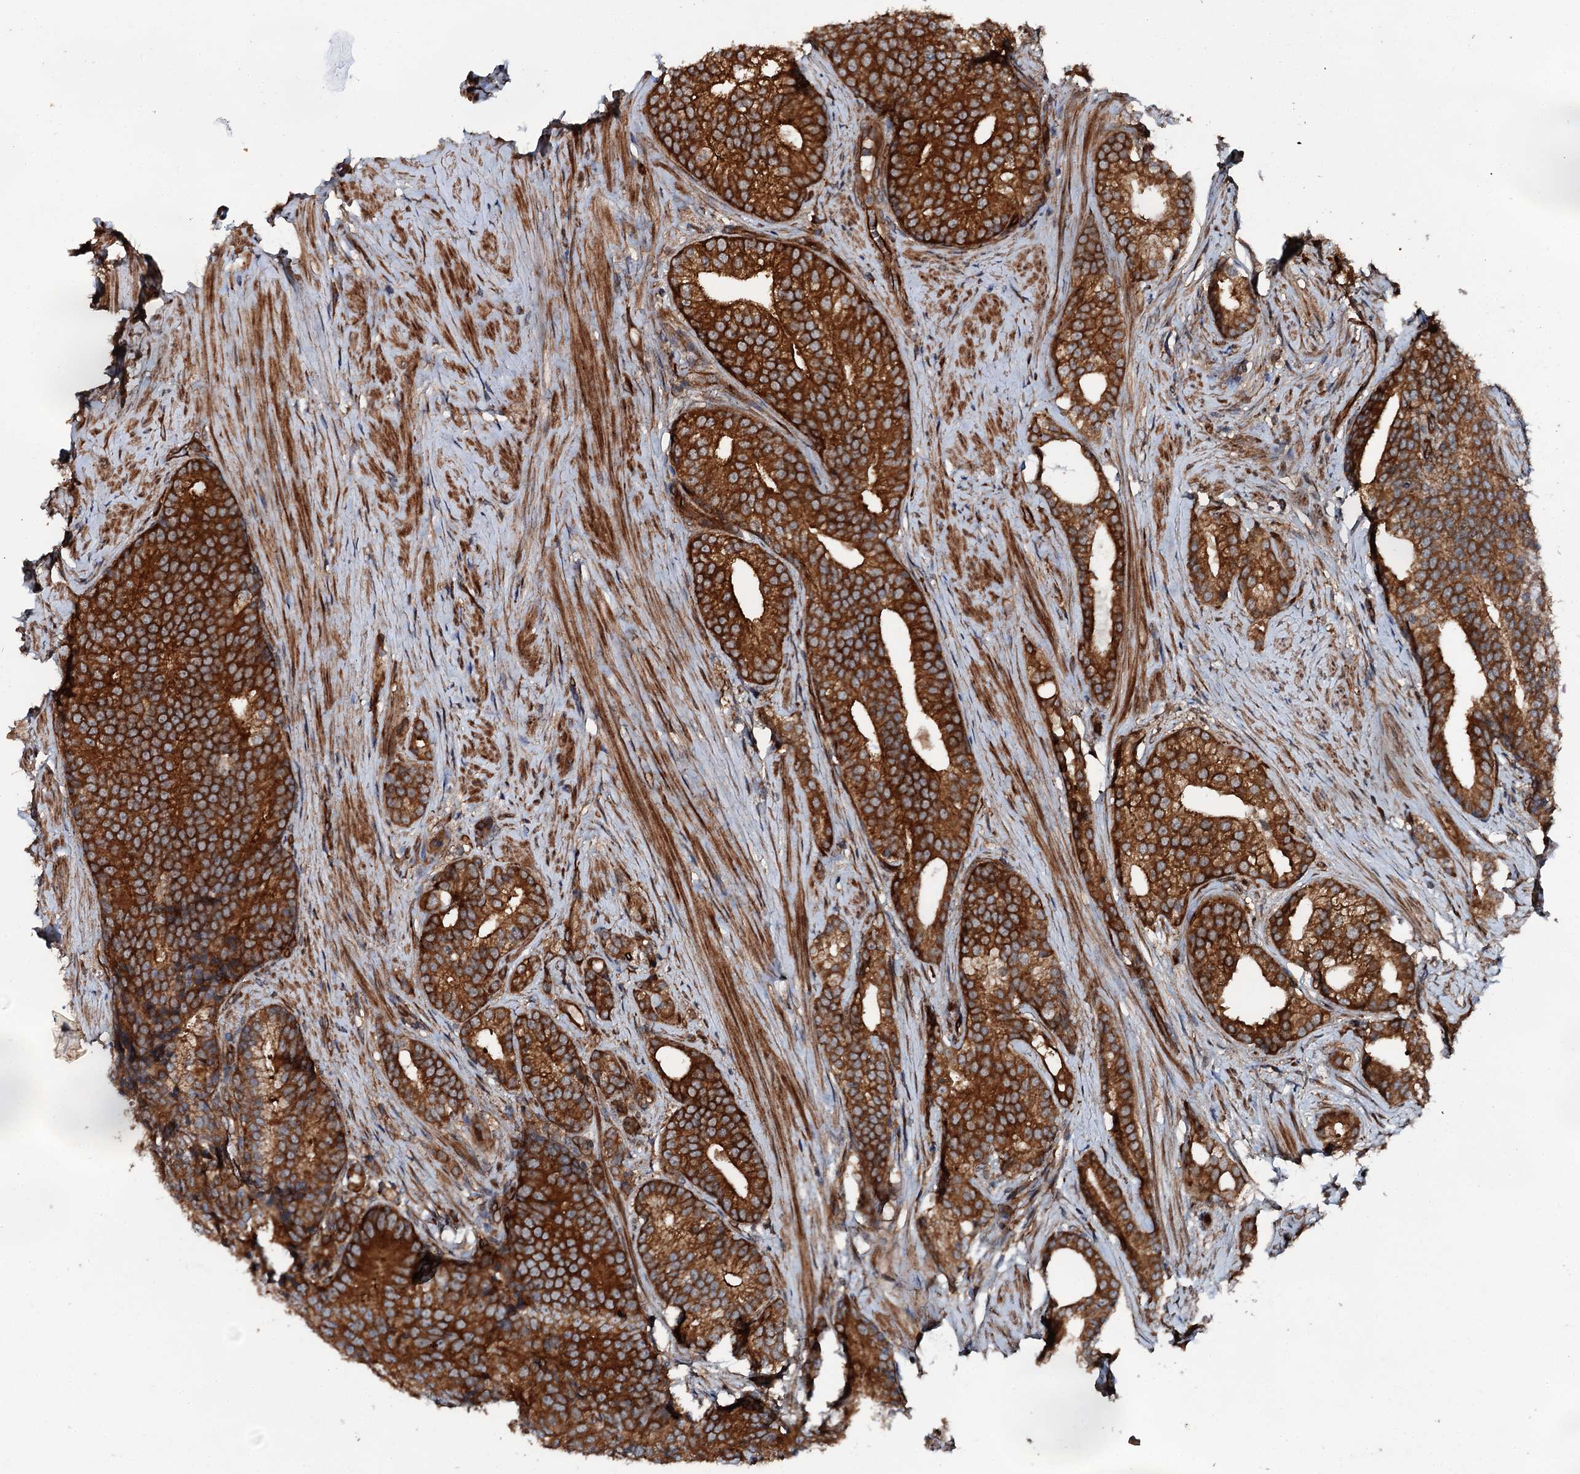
{"staining": {"intensity": "strong", "quantity": ">75%", "location": "cytoplasmic/membranous"}, "tissue": "prostate cancer", "cell_type": "Tumor cells", "image_type": "cancer", "snomed": [{"axis": "morphology", "description": "Adenocarcinoma, Low grade"}, {"axis": "topography", "description": "Prostate"}], "caption": "This is a micrograph of IHC staining of low-grade adenocarcinoma (prostate), which shows strong positivity in the cytoplasmic/membranous of tumor cells.", "gene": "FLYWCH1", "patient": {"sex": "male", "age": 71}}